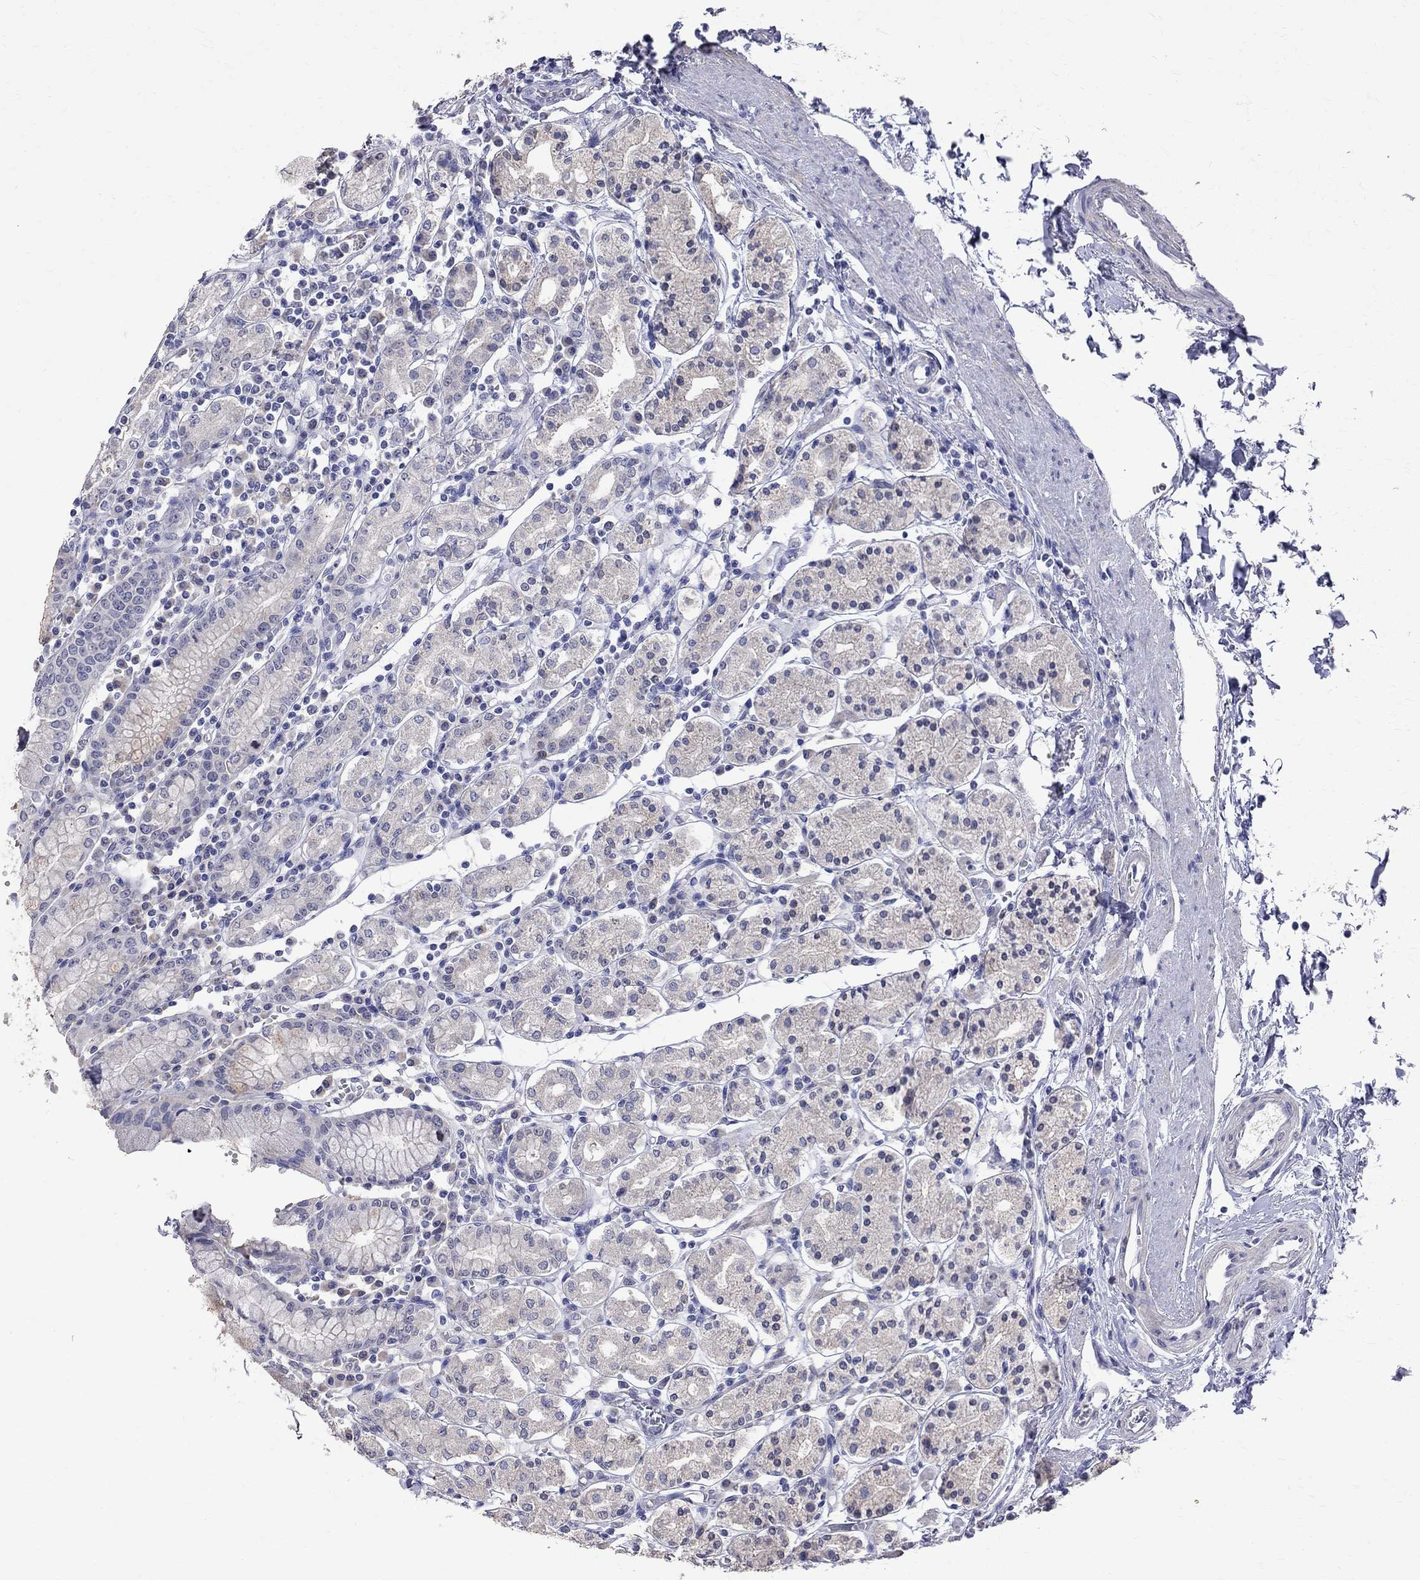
{"staining": {"intensity": "negative", "quantity": "none", "location": "none"}, "tissue": "stomach", "cell_type": "Glandular cells", "image_type": "normal", "snomed": [{"axis": "morphology", "description": "Normal tissue, NOS"}, {"axis": "topography", "description": "Stomach, upper"}, {"axis": "topography", "description": "Stomach"}], "caption": "IHC of unremarkable stomach exhibits no positivity in glandular cells. (DAB immunohistochemistry, high magnification).", "gene": "CKAP2", "patient": {"sex": "male", "age": 62}}